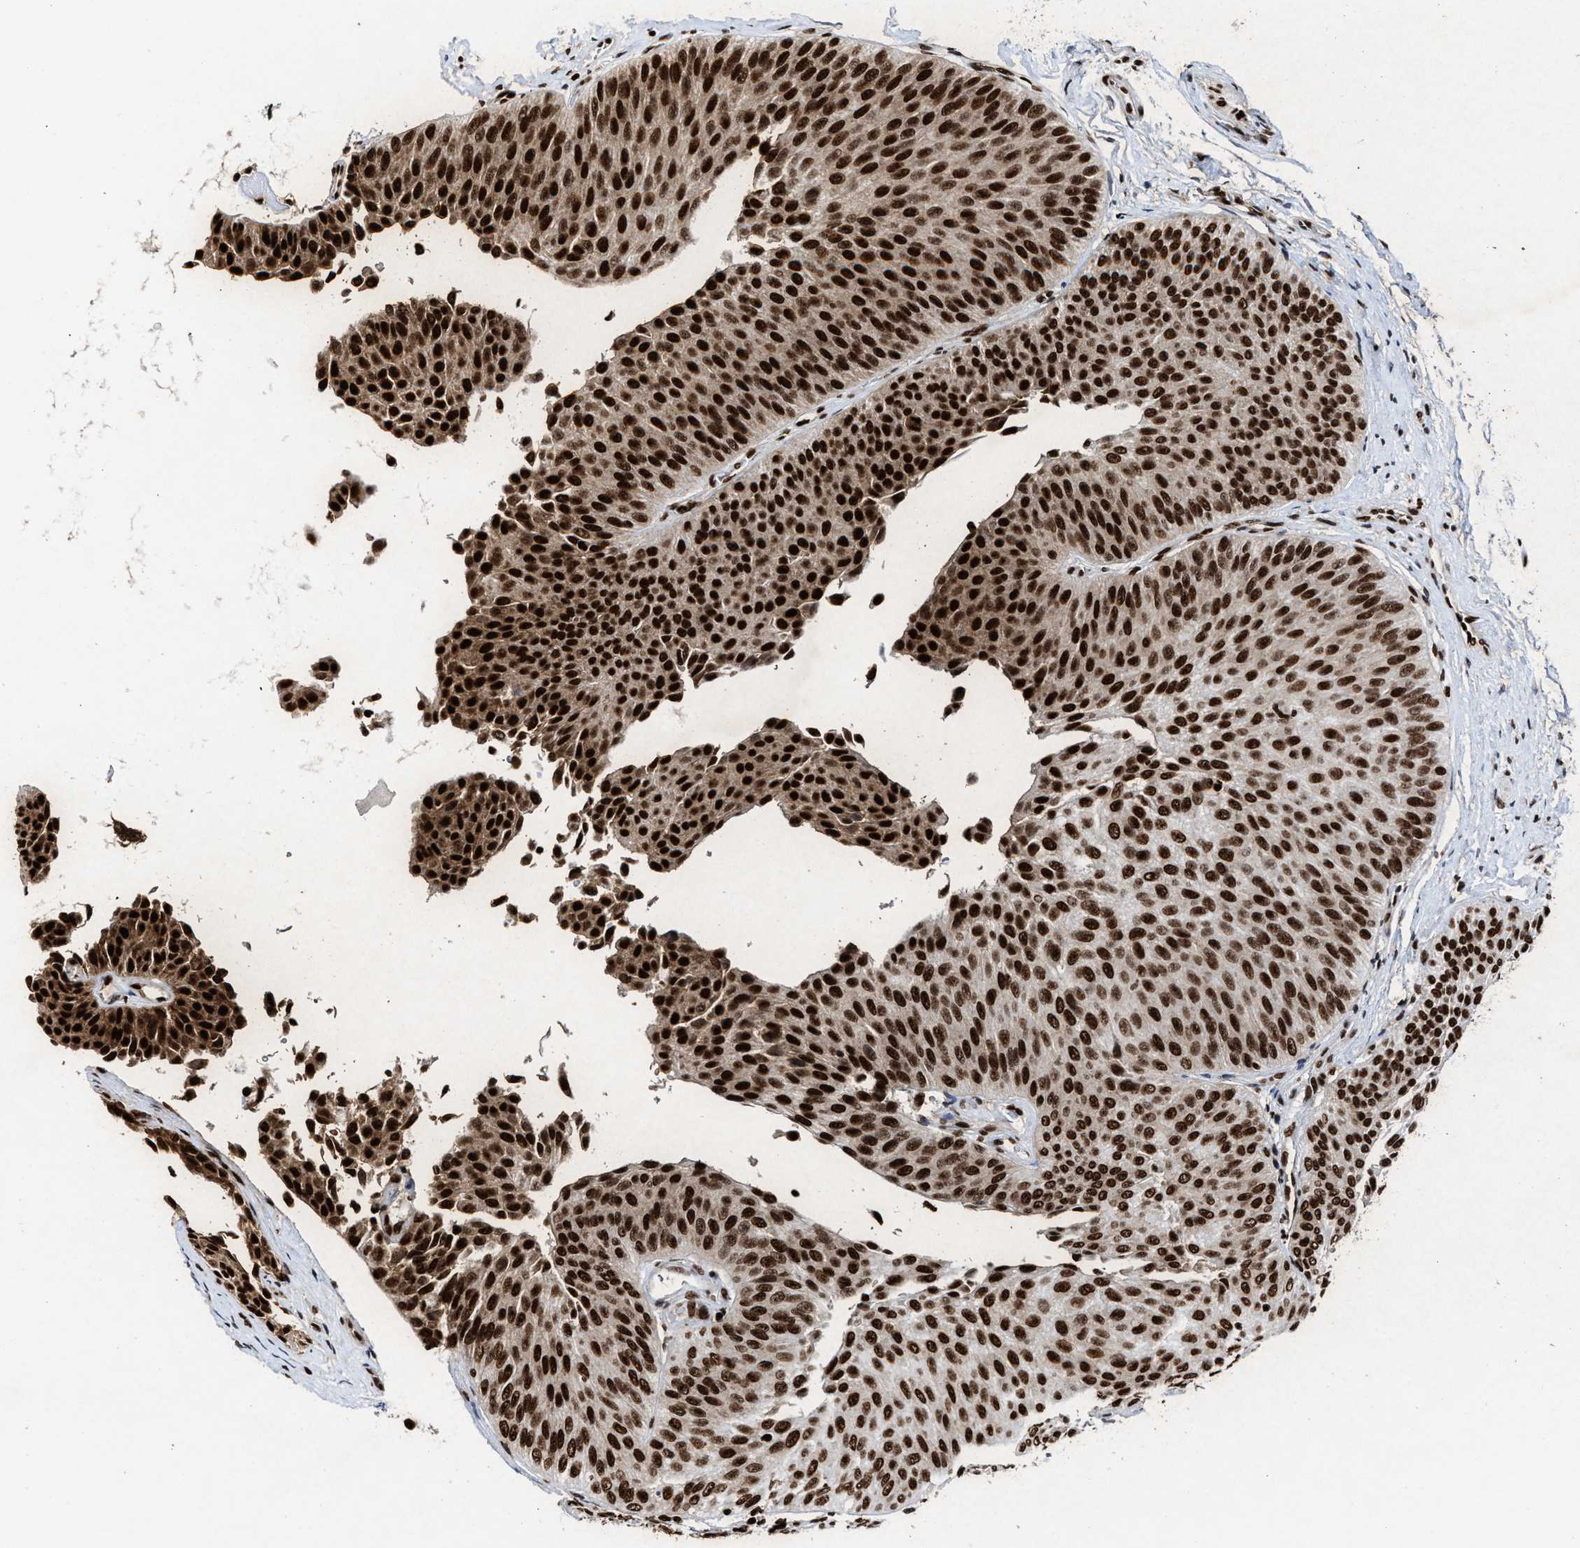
{"staining": {"intensity": "strong", "quantity": ">75%", "location": "cytoplasmic/membranous,nuclear"}, "tissue": "urothelial cancer", "cell_type": "Tumor cells", "image_type": "cancer", "snomed": [{"axis": "morphology", "description": "Urothelial carcinoma, Low grade"}, {"axis": "topography", "description": "Urinary bladder"}], "caption": "IHC (DAB) staining of urothelial cancer displays strong cytoplasmic/membranous and nuclear protein expression in about >75% of tumor cells.", "gene": "ALYREF", "patient": {"sex": "female", "age": 60}}